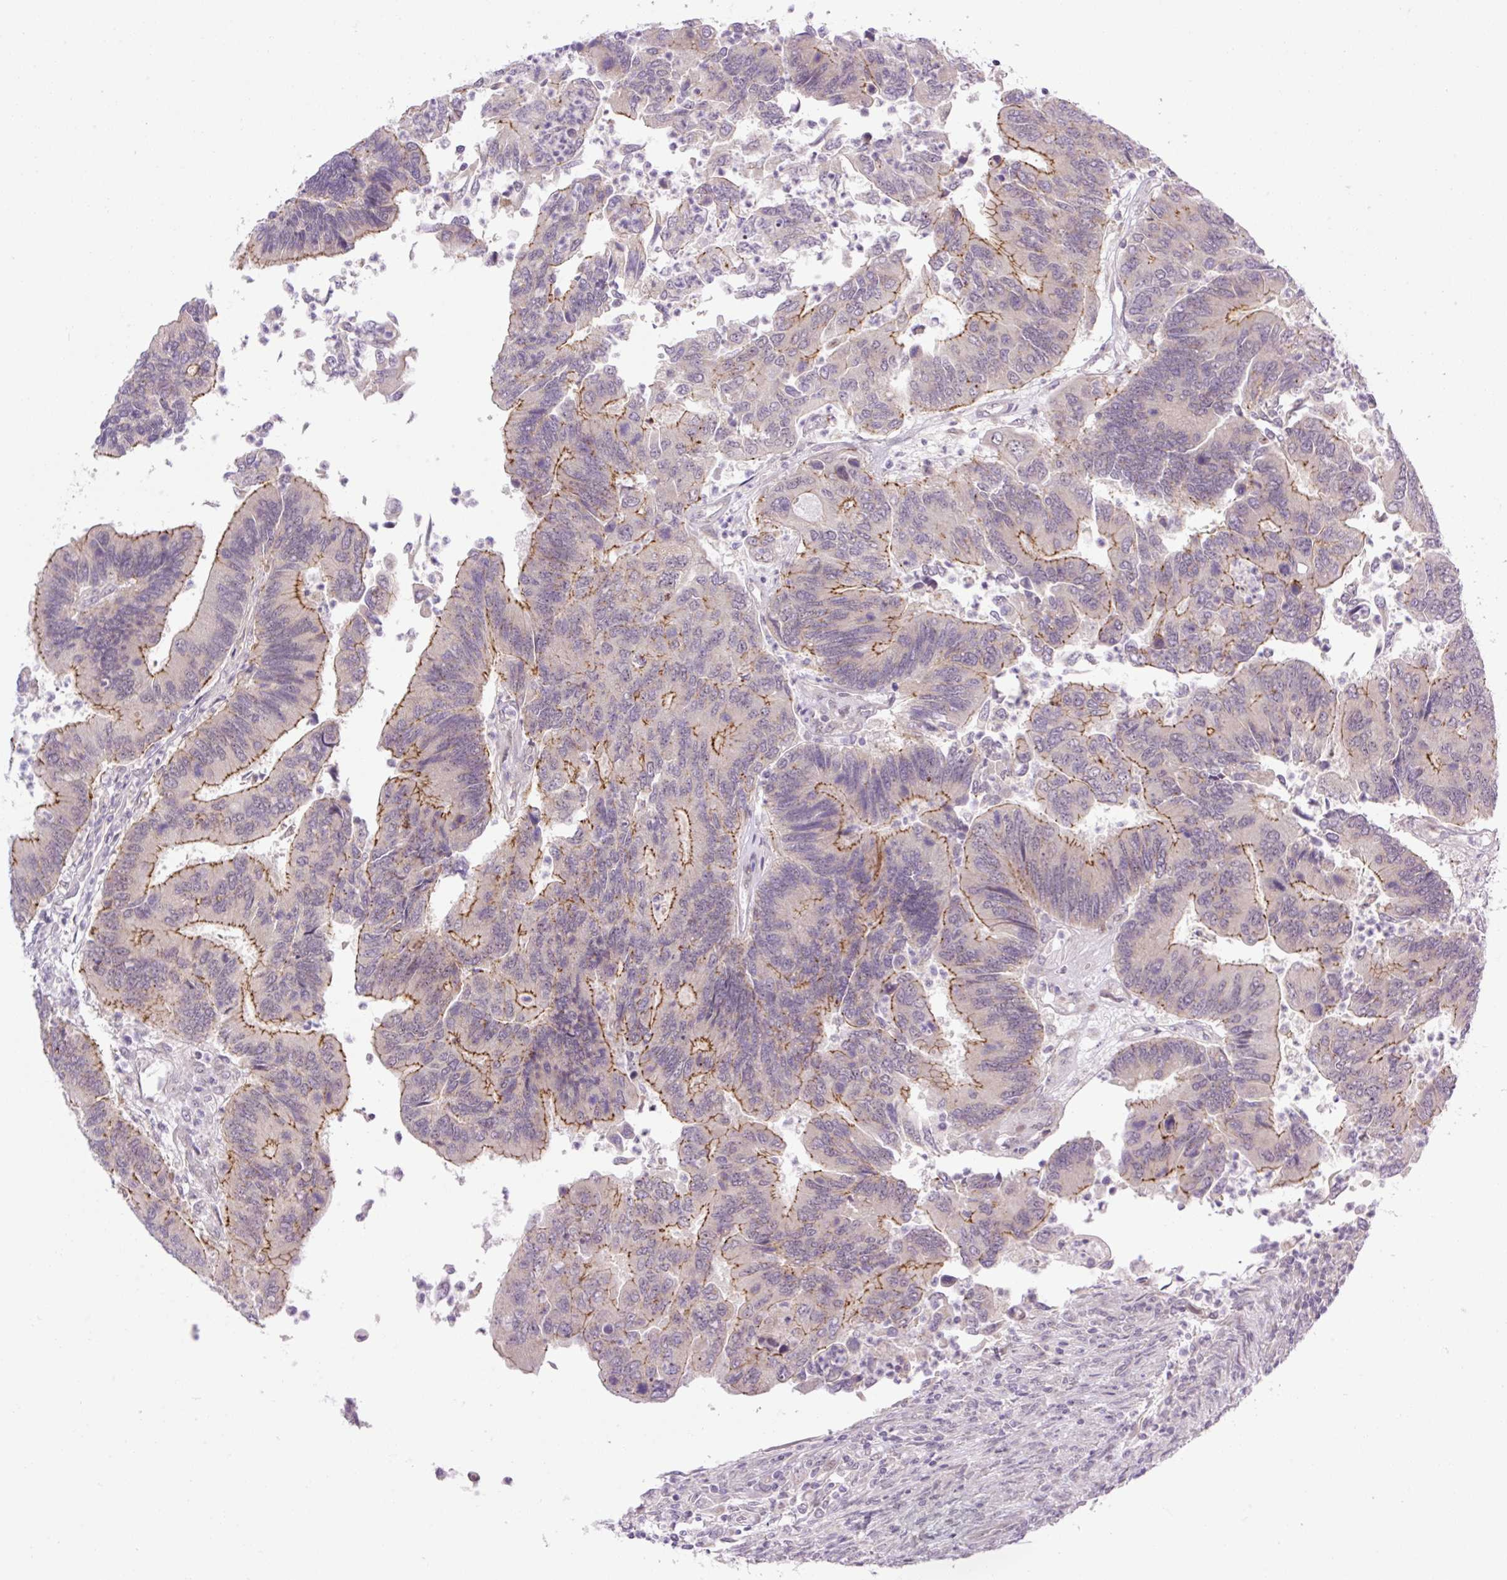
{"staining": {"intensity": "moderate", "quantity": ">75%", "location": "cytoplasmic/membranous"}, "tissue": "colorectal cancer", "cell_type": "Tumor cells", "image_type": "cancer", "snomed": [{"axis": "morphology", "description": "Adenocarcinoma, NOS"}, {"axis": "topography", "description": "Colon"}], "caption": "This is a micrograph of immunohistochemistry (IHC) staining of colorectal cancer (adenocarcinoma), which shows moderate staining in the cytoplasmic/membranous of tumor cells.", "gene": "ICE1", "patient": {"sex": "female", "age": 67}}